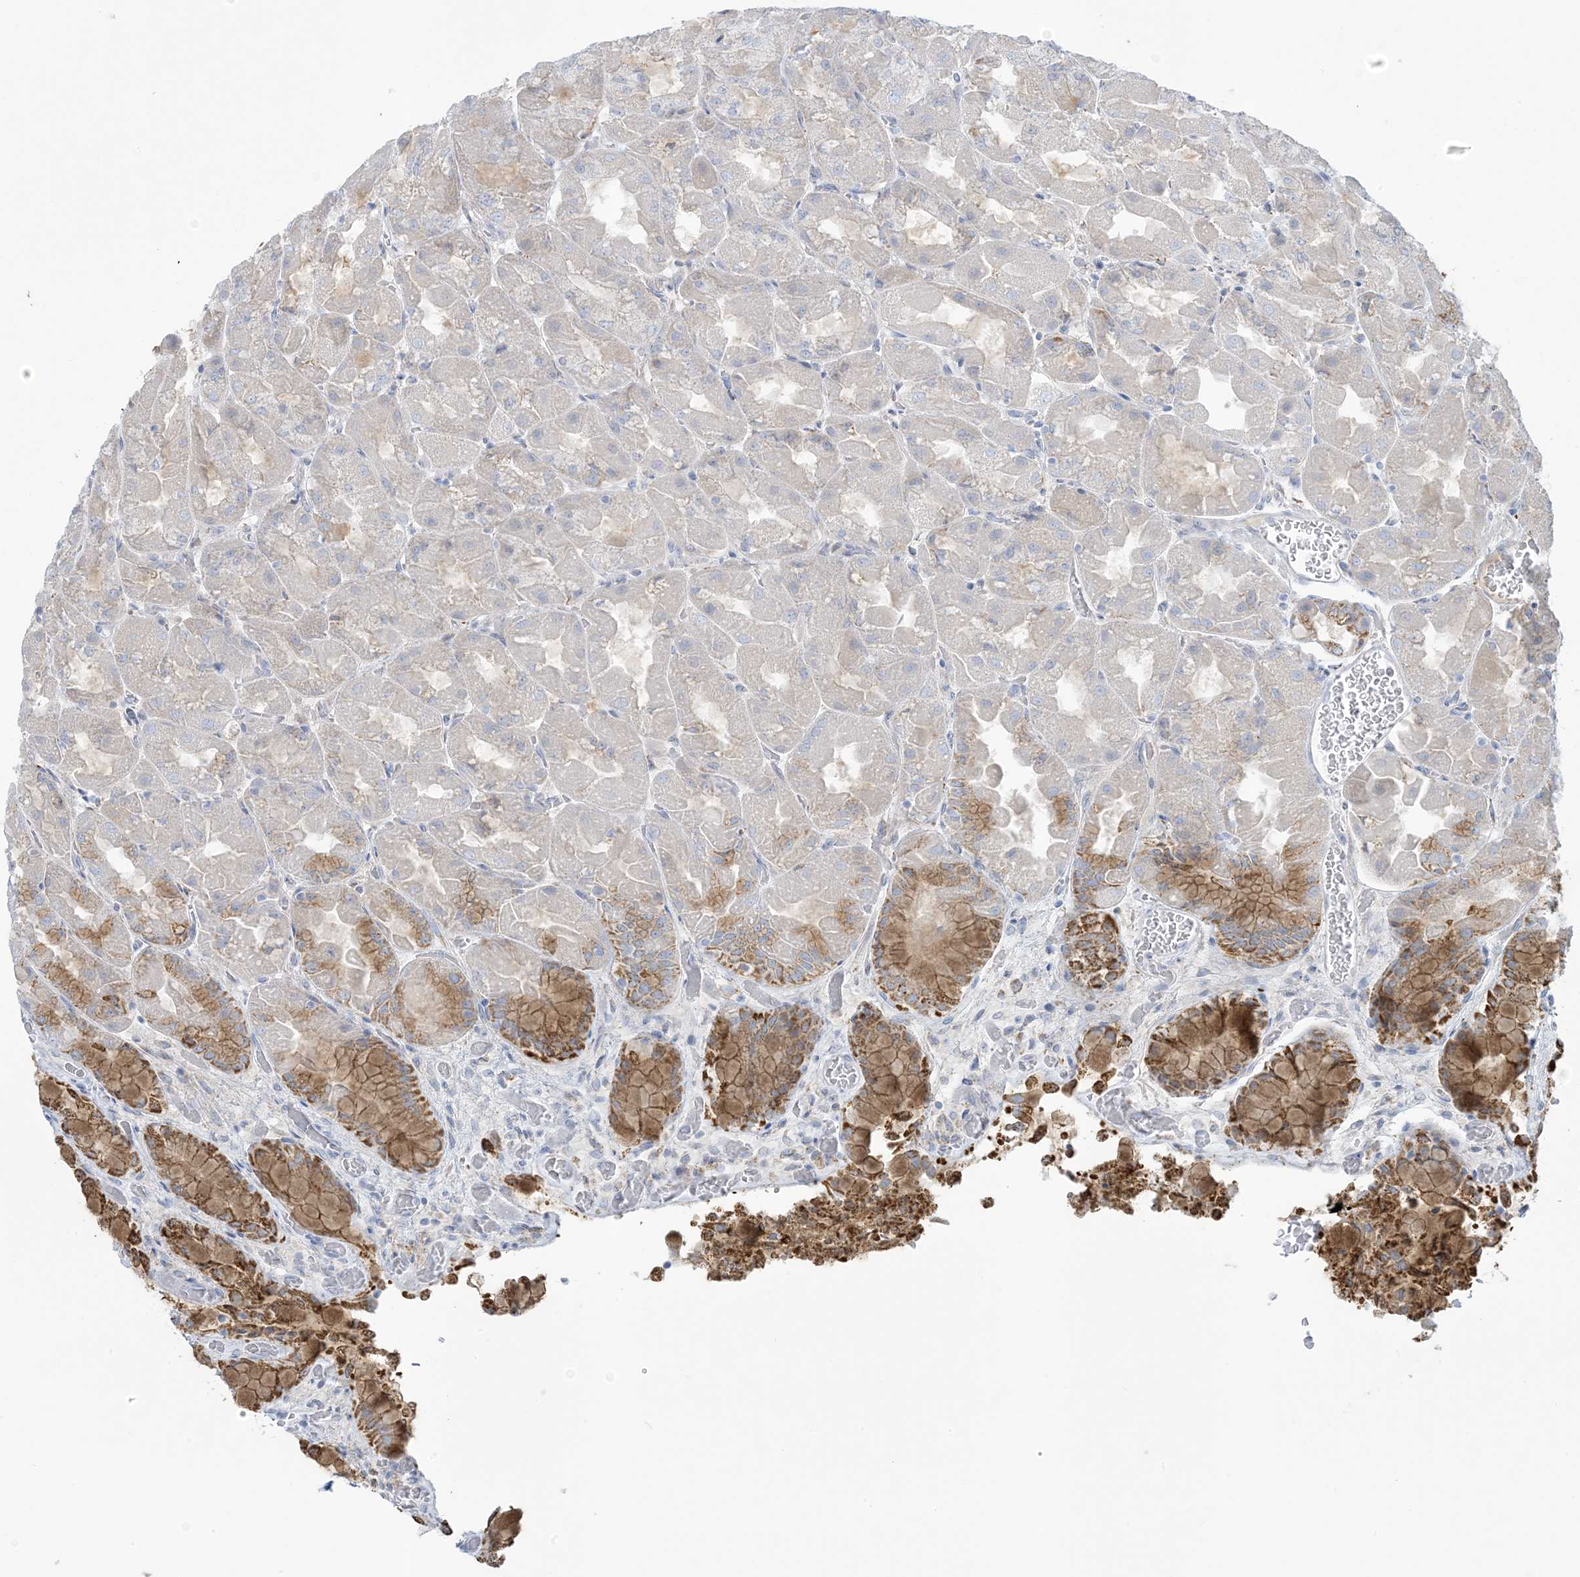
{"staining": {"intensity": "moderate", "quantity": "<25%", "location": "cytoplasmic/membranous"}, "tissue": "stomach", "cell_type": "Glandular cells", "image_type": "normal", "snomed": [{"axis": "morphology", "description": "Normal tissue, NOS"}, {"axis": "topography", "description": "Stomach"}], "caption": "Immunohistochemical staining of benign stomach shows low levels of moderate cytoplasmic/membranous positivity in about <25% of glandular cells.", "gene": "ZDHHC4", "patient": {"sex": "female", "age": 61}}